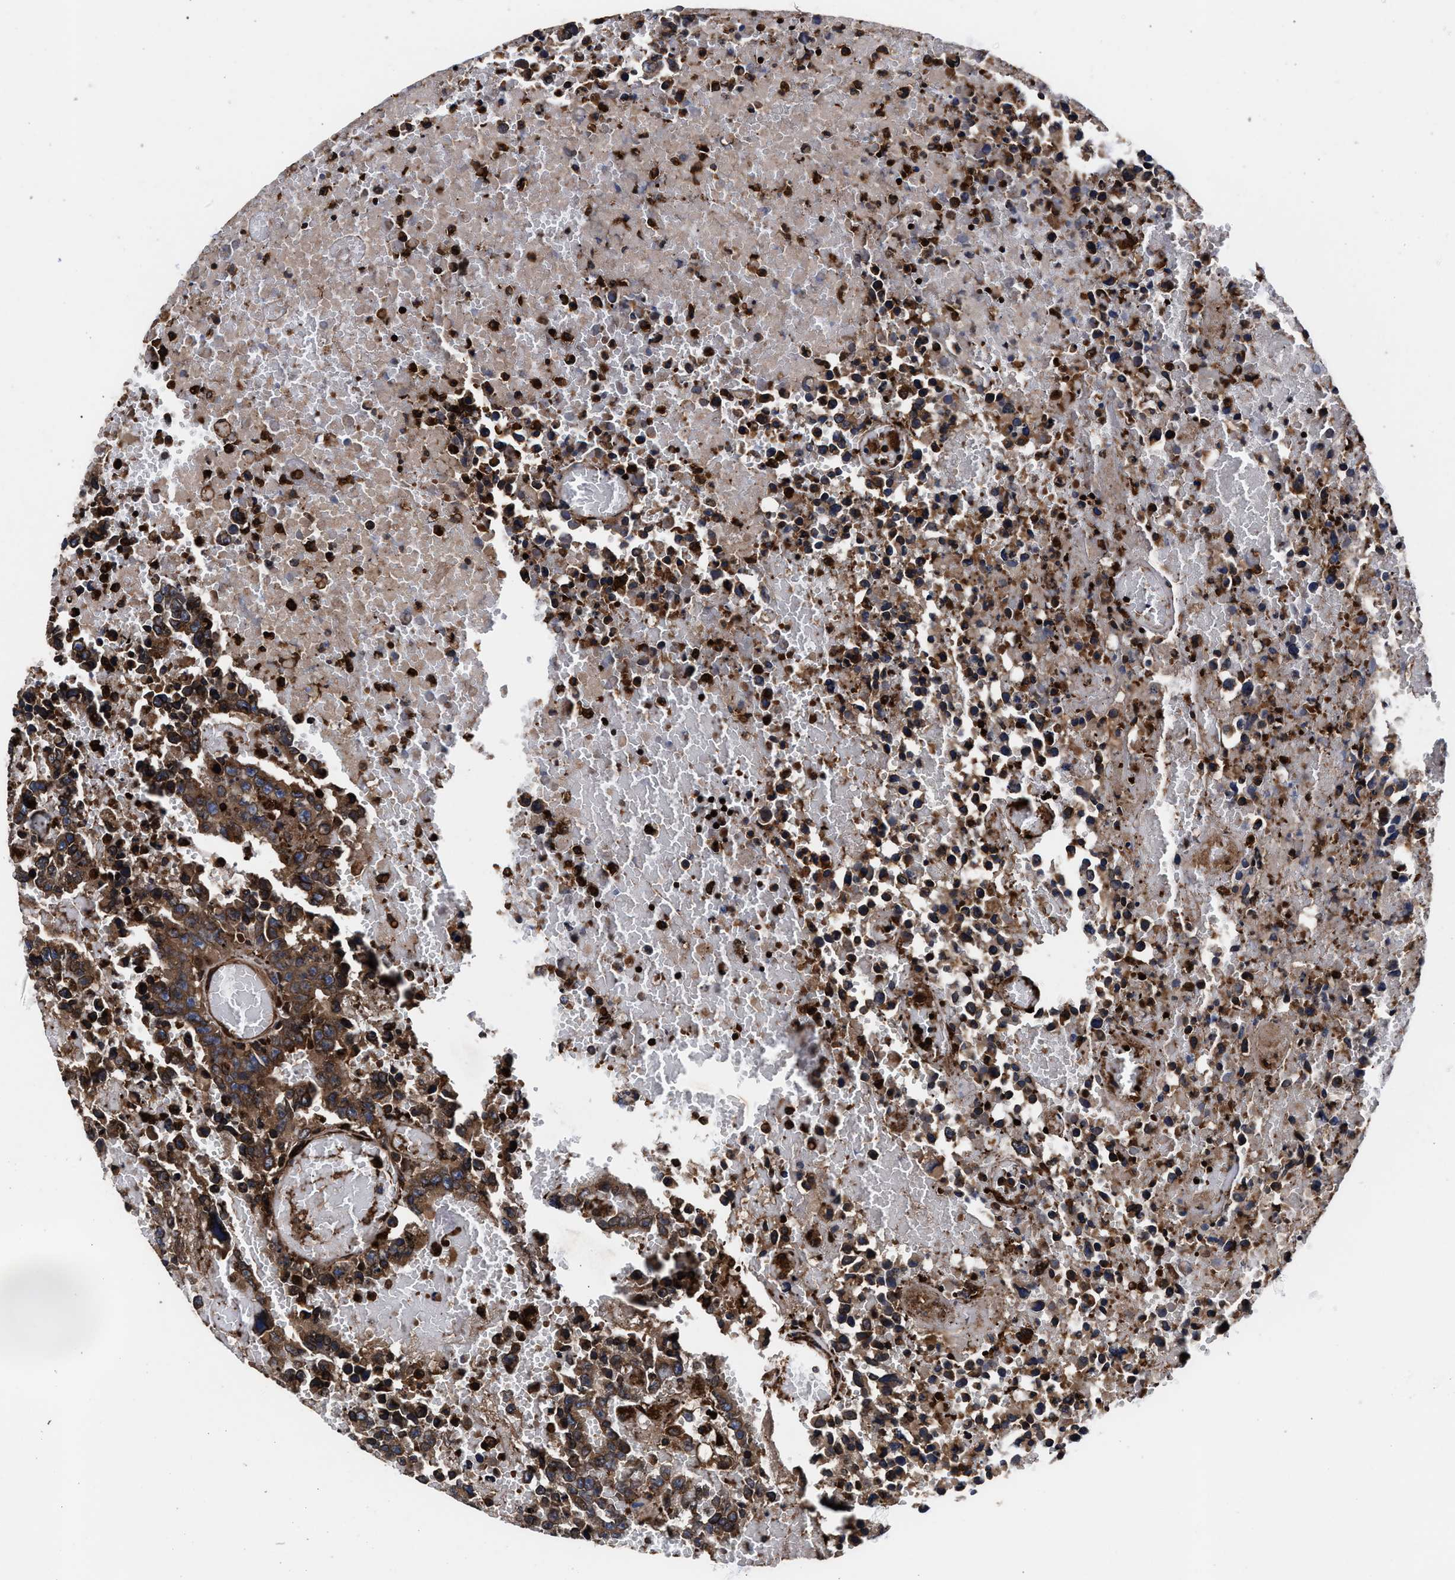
{"staining": {"intensity": "strong", "quantity": ">75%", "location": "cytoplasmic/membranous"}, "tissue": "testis cancer", "cell_type": "Tumor cells", "image_type": "cancer", "snomed": [{"axis": "morphology", "description": "Carcinoma, Embryonal, NOS"}, {"axis": "topography", "description": "Testis"}], "caption": "Protein expression by IHC shows strong cytoplasmic/membranous expression in about >75% of tumor cells in testis embryonal carcinoma.", "gene": "KYAT1", "patient": {"sex": "male", "age": 25}}